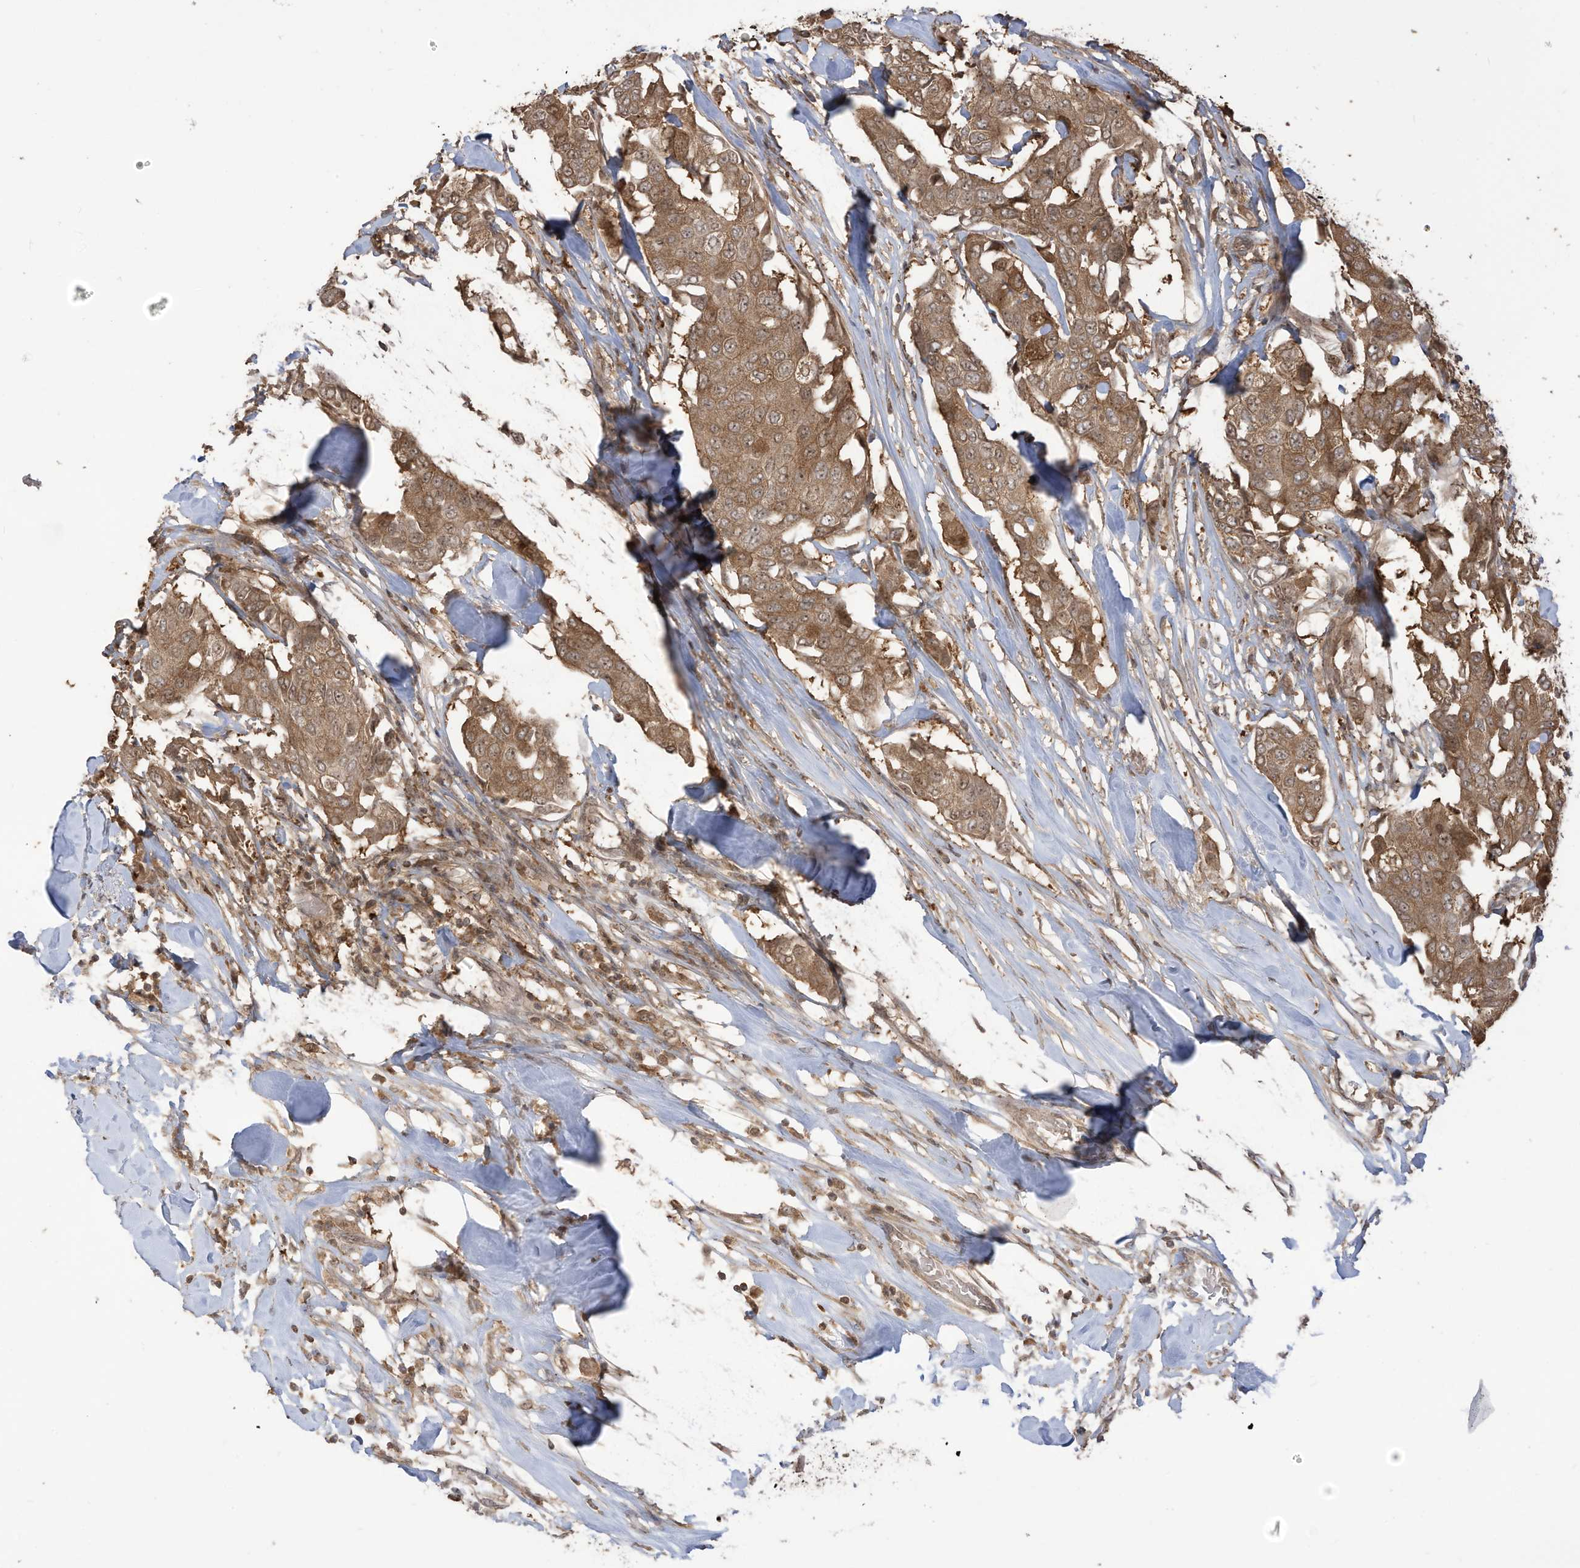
{"staining": {"intensity": "moderate", "quantity": ">75%", "location": "cytoplasmic/membranous"}, "tissue": "breast cancer", "cell_type": "Tumor cells", "image_type": "cancer", "snomed": [{"axis": "morphology", "description": "Duct carcinoma"}, {"axis": "topography", "description": "Breast"}], "caption": "Breast intraductal carcinoma stained with a protein marker displays moderate staining in tumor cells.", "gene": "CARF", "patient": {"sex": "female", "age": 80}}